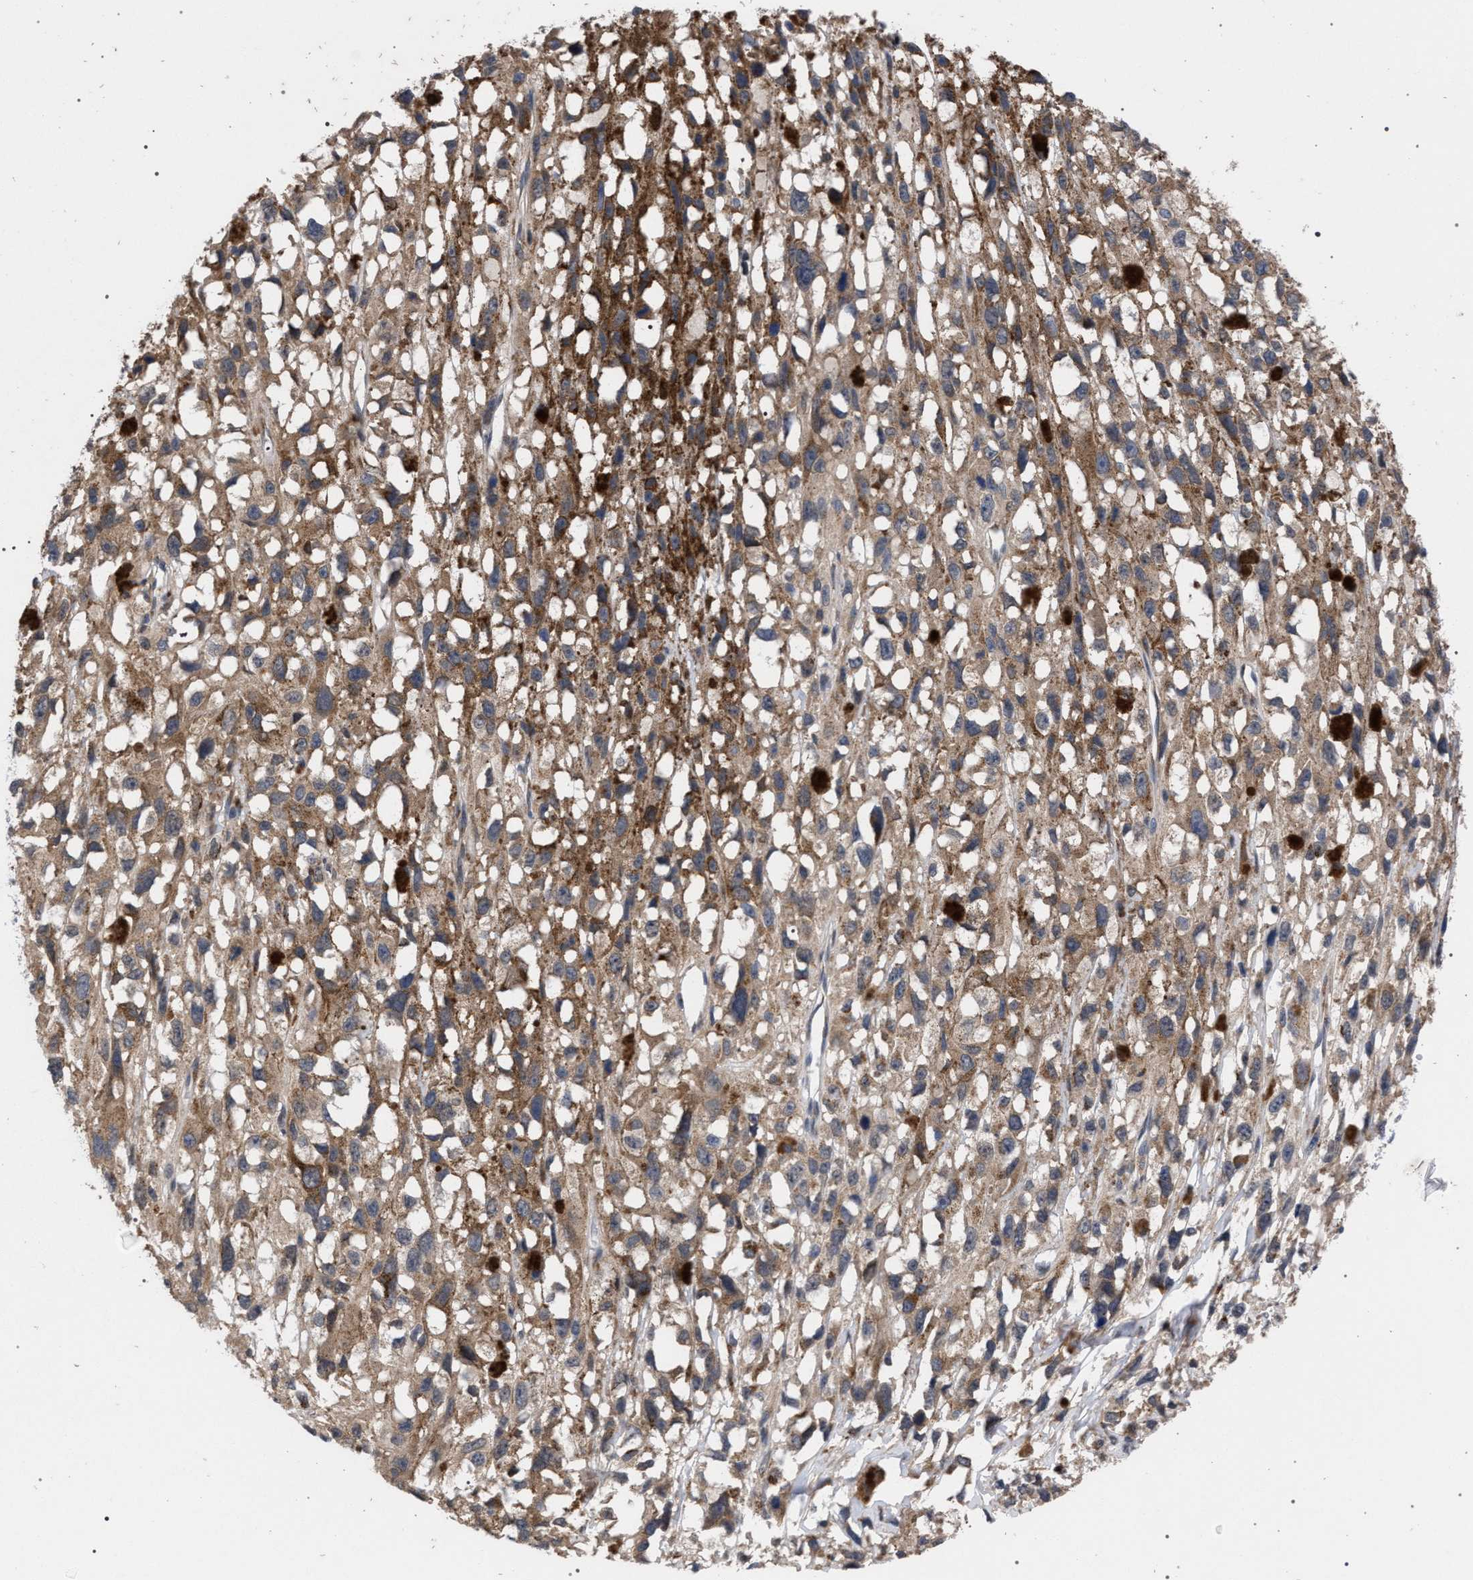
{"staining": {"intensity": "weak", "quantity": ">75%", "location": "cytoplasmic/membranous"}, "tissue": "melanoma", "cell_type": "Tumor cells", "image_type": "cancer", "snomed": [{"axis": "morphology", "description": "Malignant melanoma, Metastatic site"}, {"axis": "topography", "description": "Lymph node"}], "caption": "Protein expression analysis of human melanoma reveals weak cytoplasmic/membranous expression in approximately >75% of tumor cells. (IHC, brightfield microscopy, high magnification).", "gene": "GOLGA2", "patient": {"sex": "male", "age": 59}}